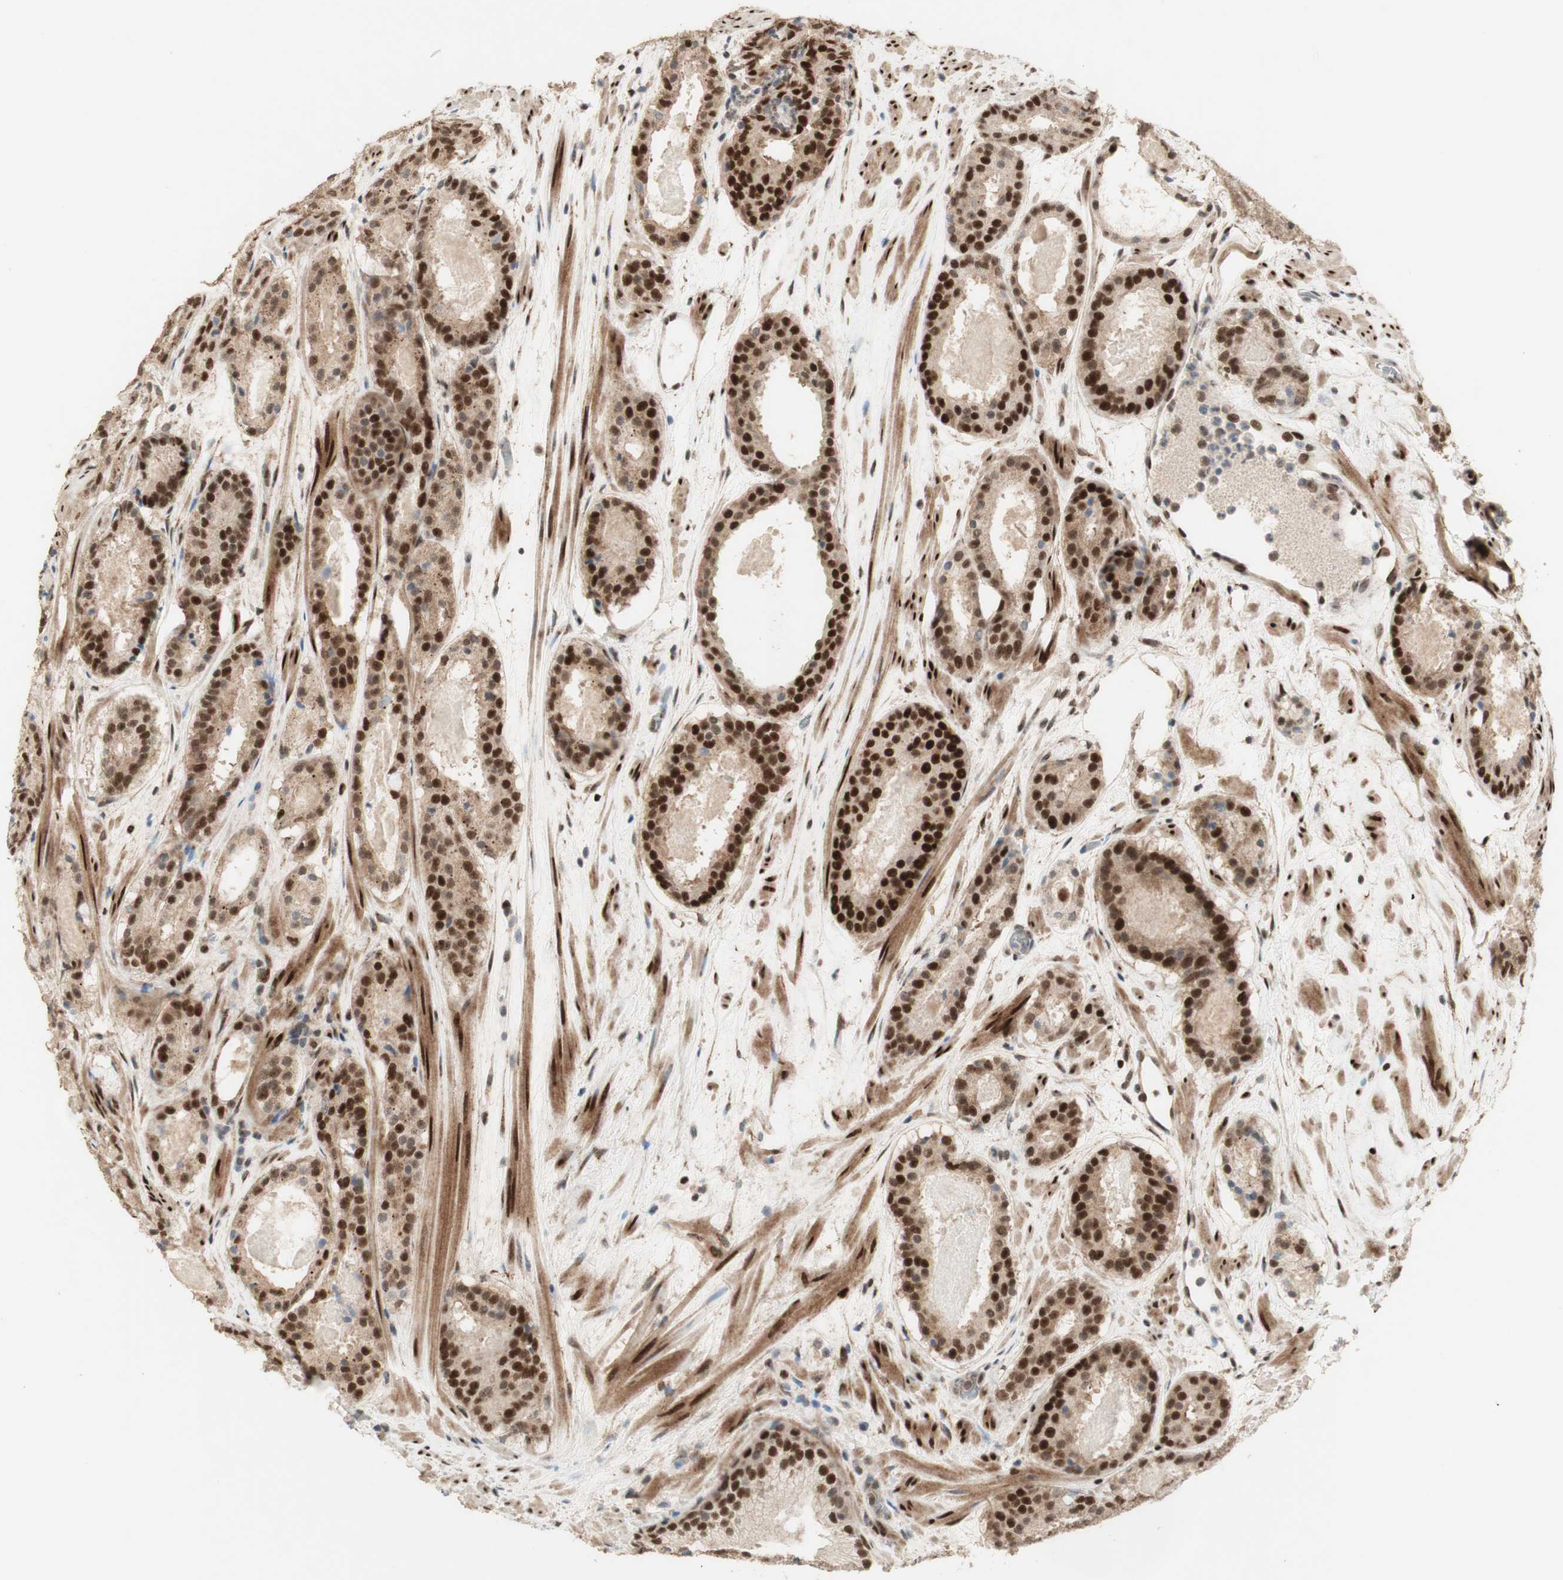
{"staining": {"intensity": "strong", "quantity": ">75%", "location": "nuclear"}, "tissue": "prostate cancer", "cell_type": "Tumor cells", "image_type": "cancer", "snomed": [{"axis": "morphology", "description": "Adenocarcinoma, Low grade"}, {"axis": "topography", "description": "Prostate"}], "caption": "Prostate cancer (adenocarcinoma (low-grade)) stained for a protein (brown) displays strong nuclear positive staining in approximately >75% of tumor cells.", "gene": "FOXP1", "patient": {"sex": "male", "age": 69}}